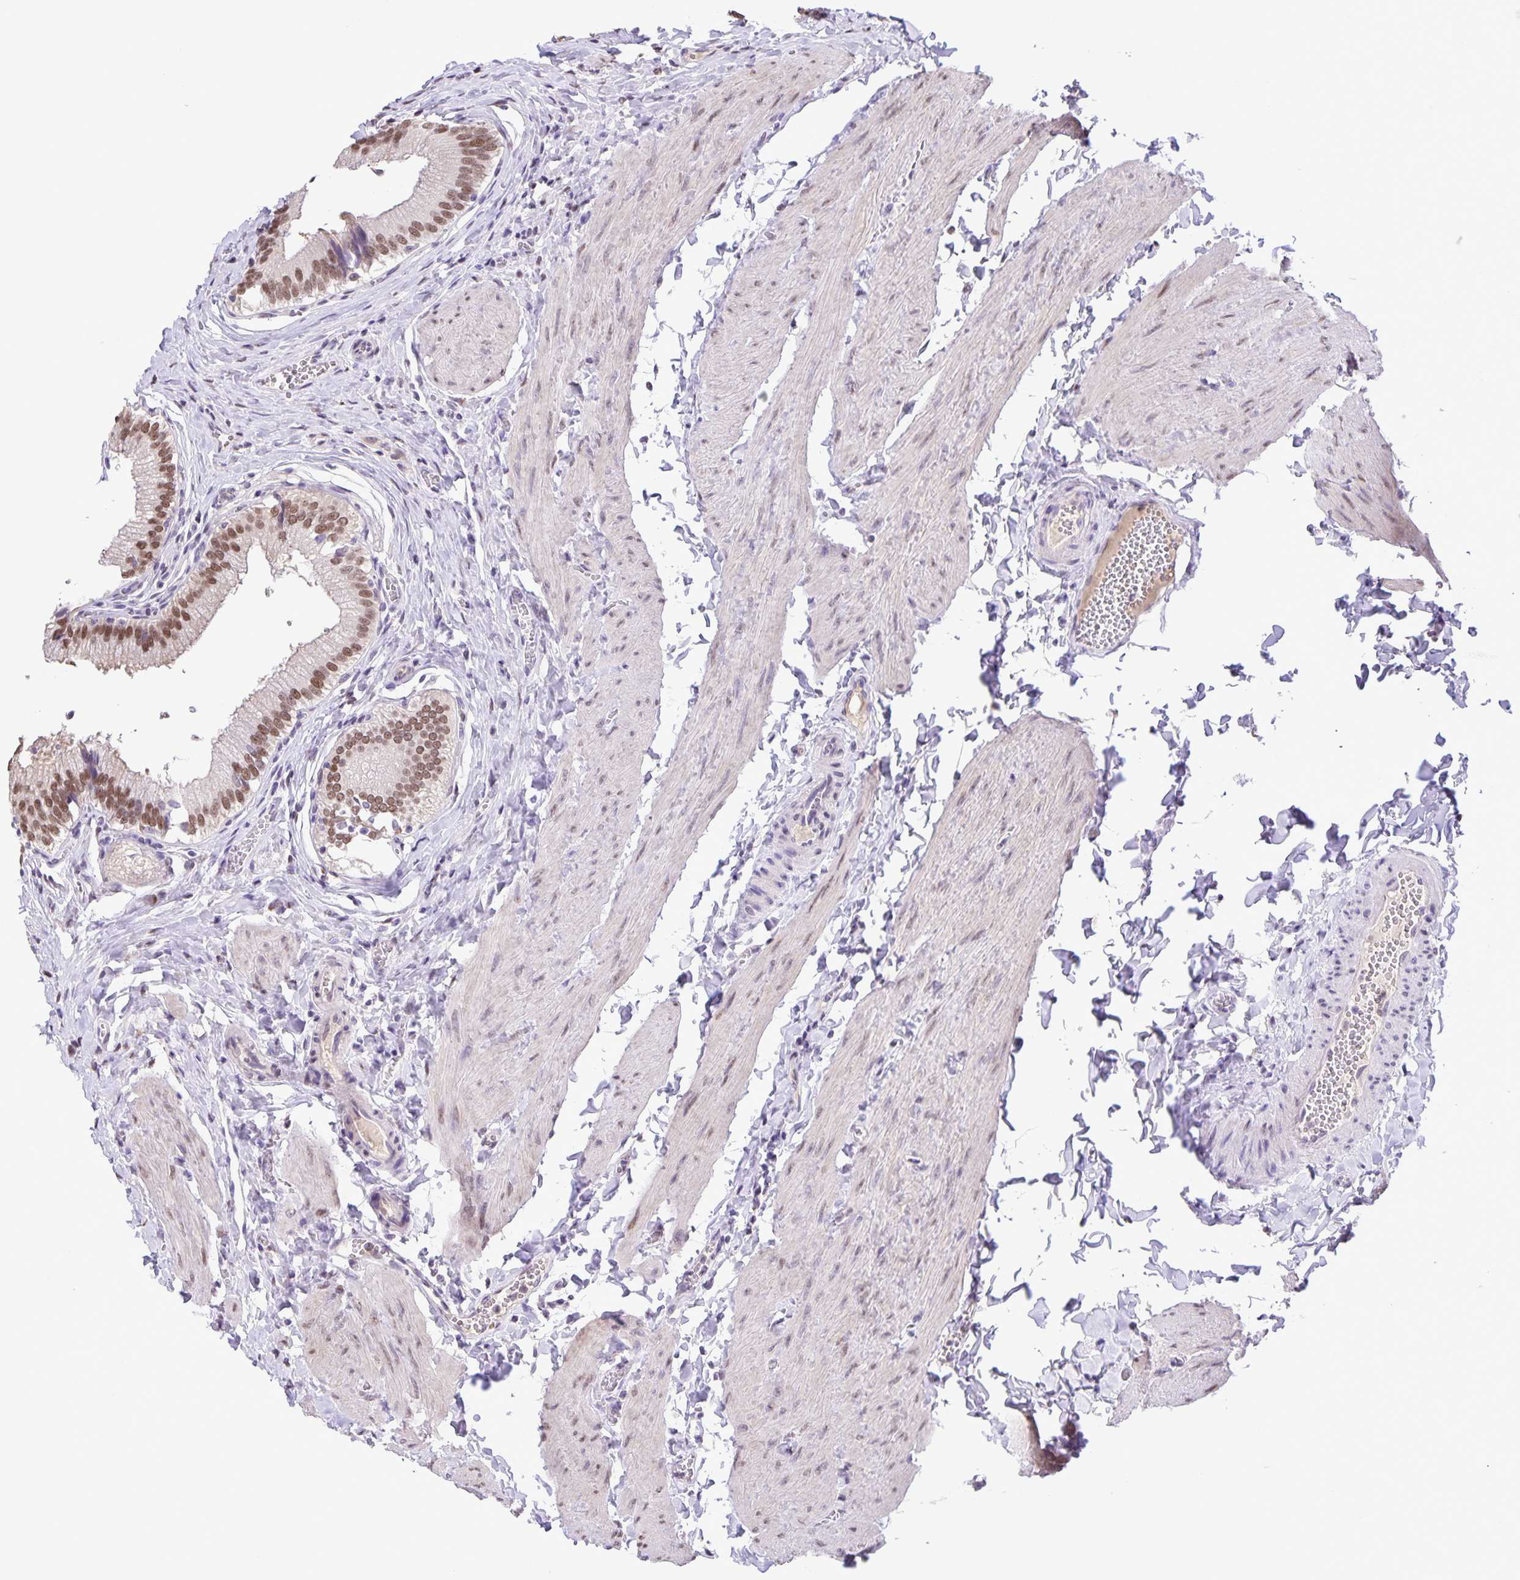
{"staining": {"intensity": "moderate", "quantity": ">75%", "location": "nuclear"}, "tissue": "gallbladder", "cell_type": "Glandular cells", "image_type": "normal", "snomed": [{"axis": "morphology", "description": "Normal tissue, NOS"}, {"axis": "topography", "description": "Gallbladder"}, {"axis": "topography", "description": "Peripheral nerve tissue"}], "caption": "Brown immunohistochemical staining in normal human gallbladder shows moderate nuclear expression in about >75% of glandular cells.", "gene": "ONECUT2", "patient": {"sex": "male", "age": 17}}